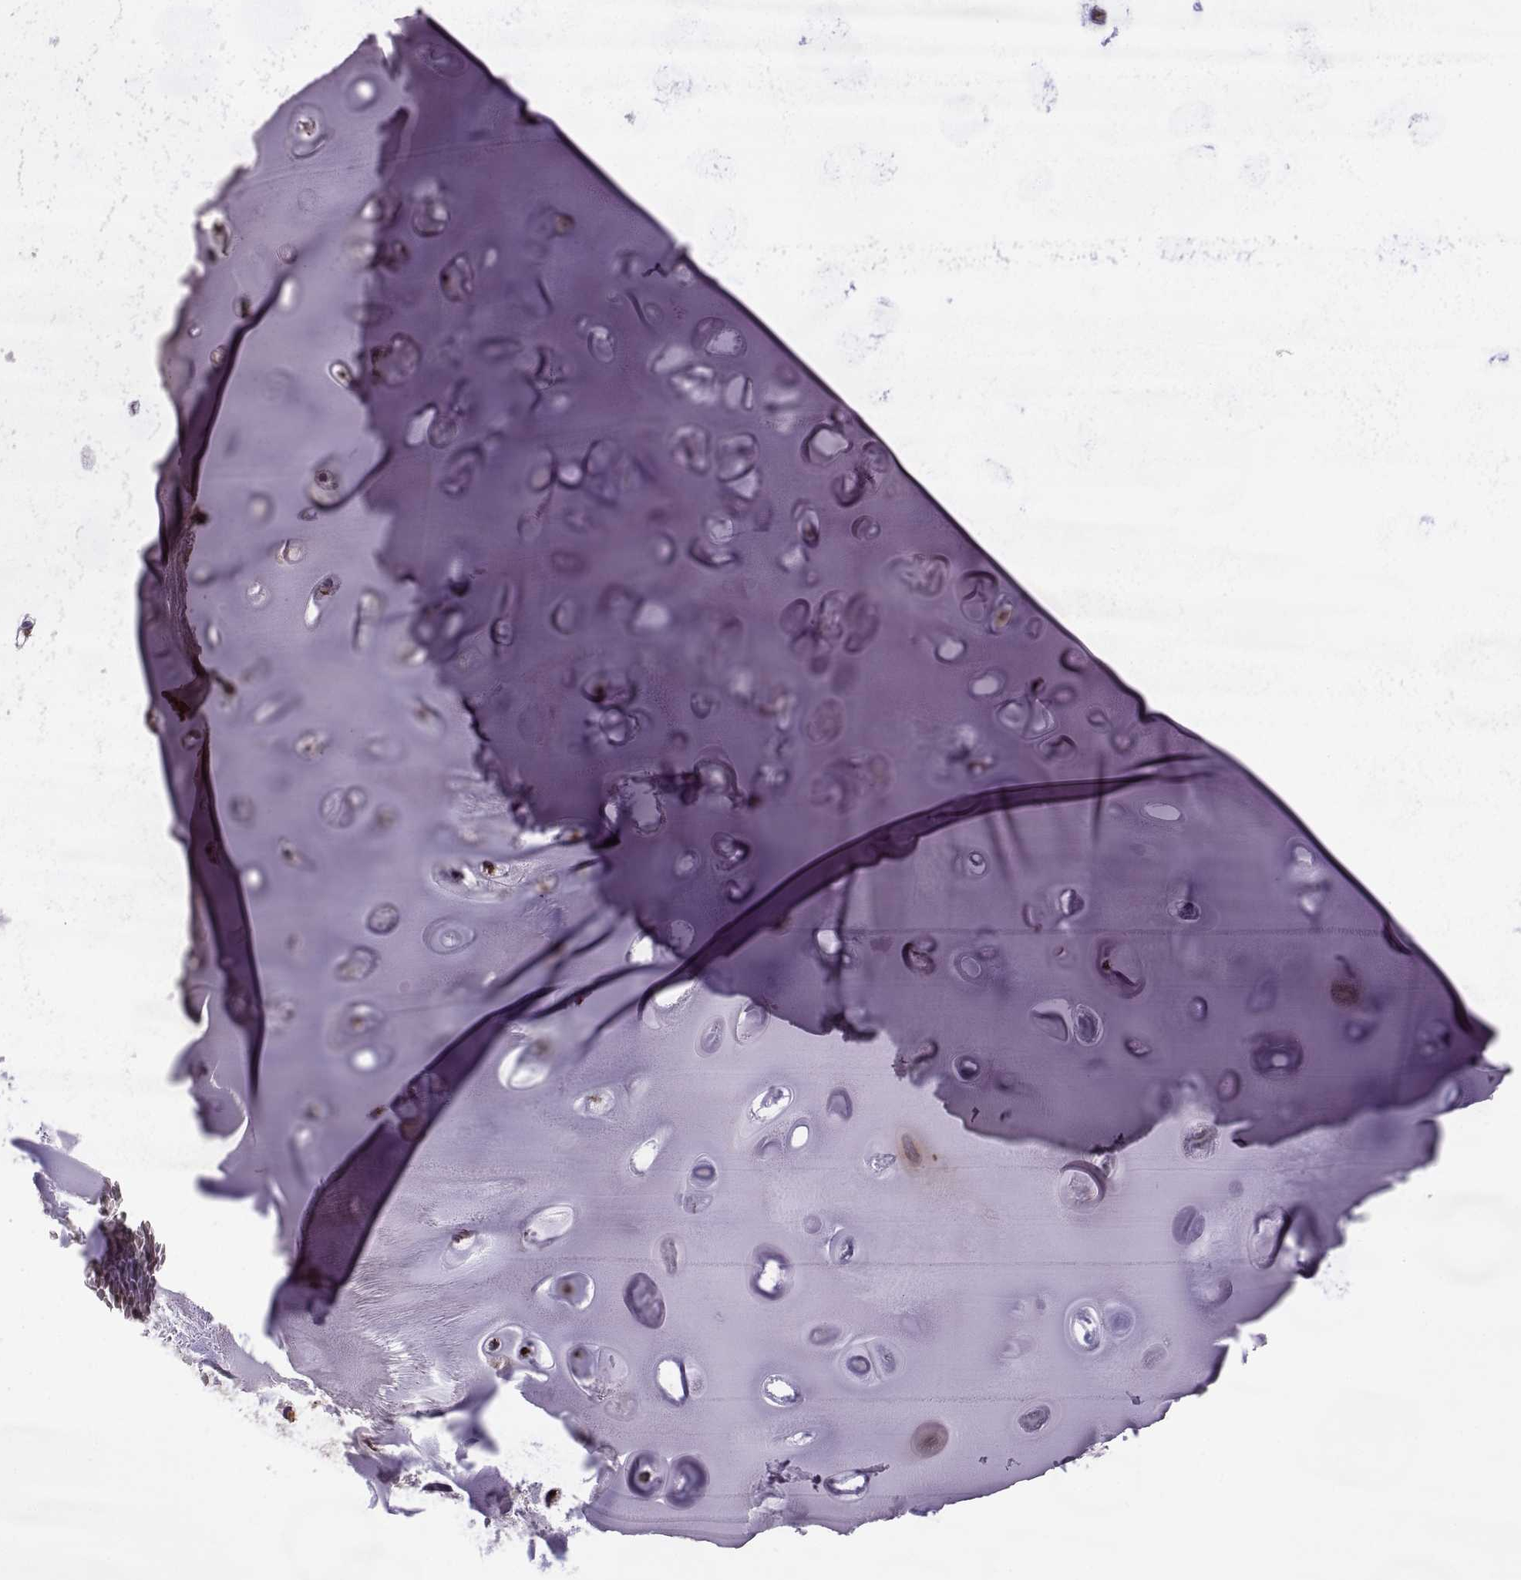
{"staining": {"intensity": "negative", "quantity": "none", "location": "none"}, "tissue": "soft tissue", "cell_type": "Chondrocytes", "image_type": "normal", "snomed": [{"axis": "morphology", "description": "Normal tissue, NOS"}, {"axis": "morphology", "description": "Squamous cell carcinoma, NOS"}, {"axis": "topography", "description": "Cartilage tissue"}, {"axis": "topography", "description": "Lung"}], "caption": "This is an immunohistochemistry (IHC) micrograph of benign human soft tissue. There is no positivity in chondrocytes.", "gene": "TESC", "patient": {"sex": "male", "age": 66}}